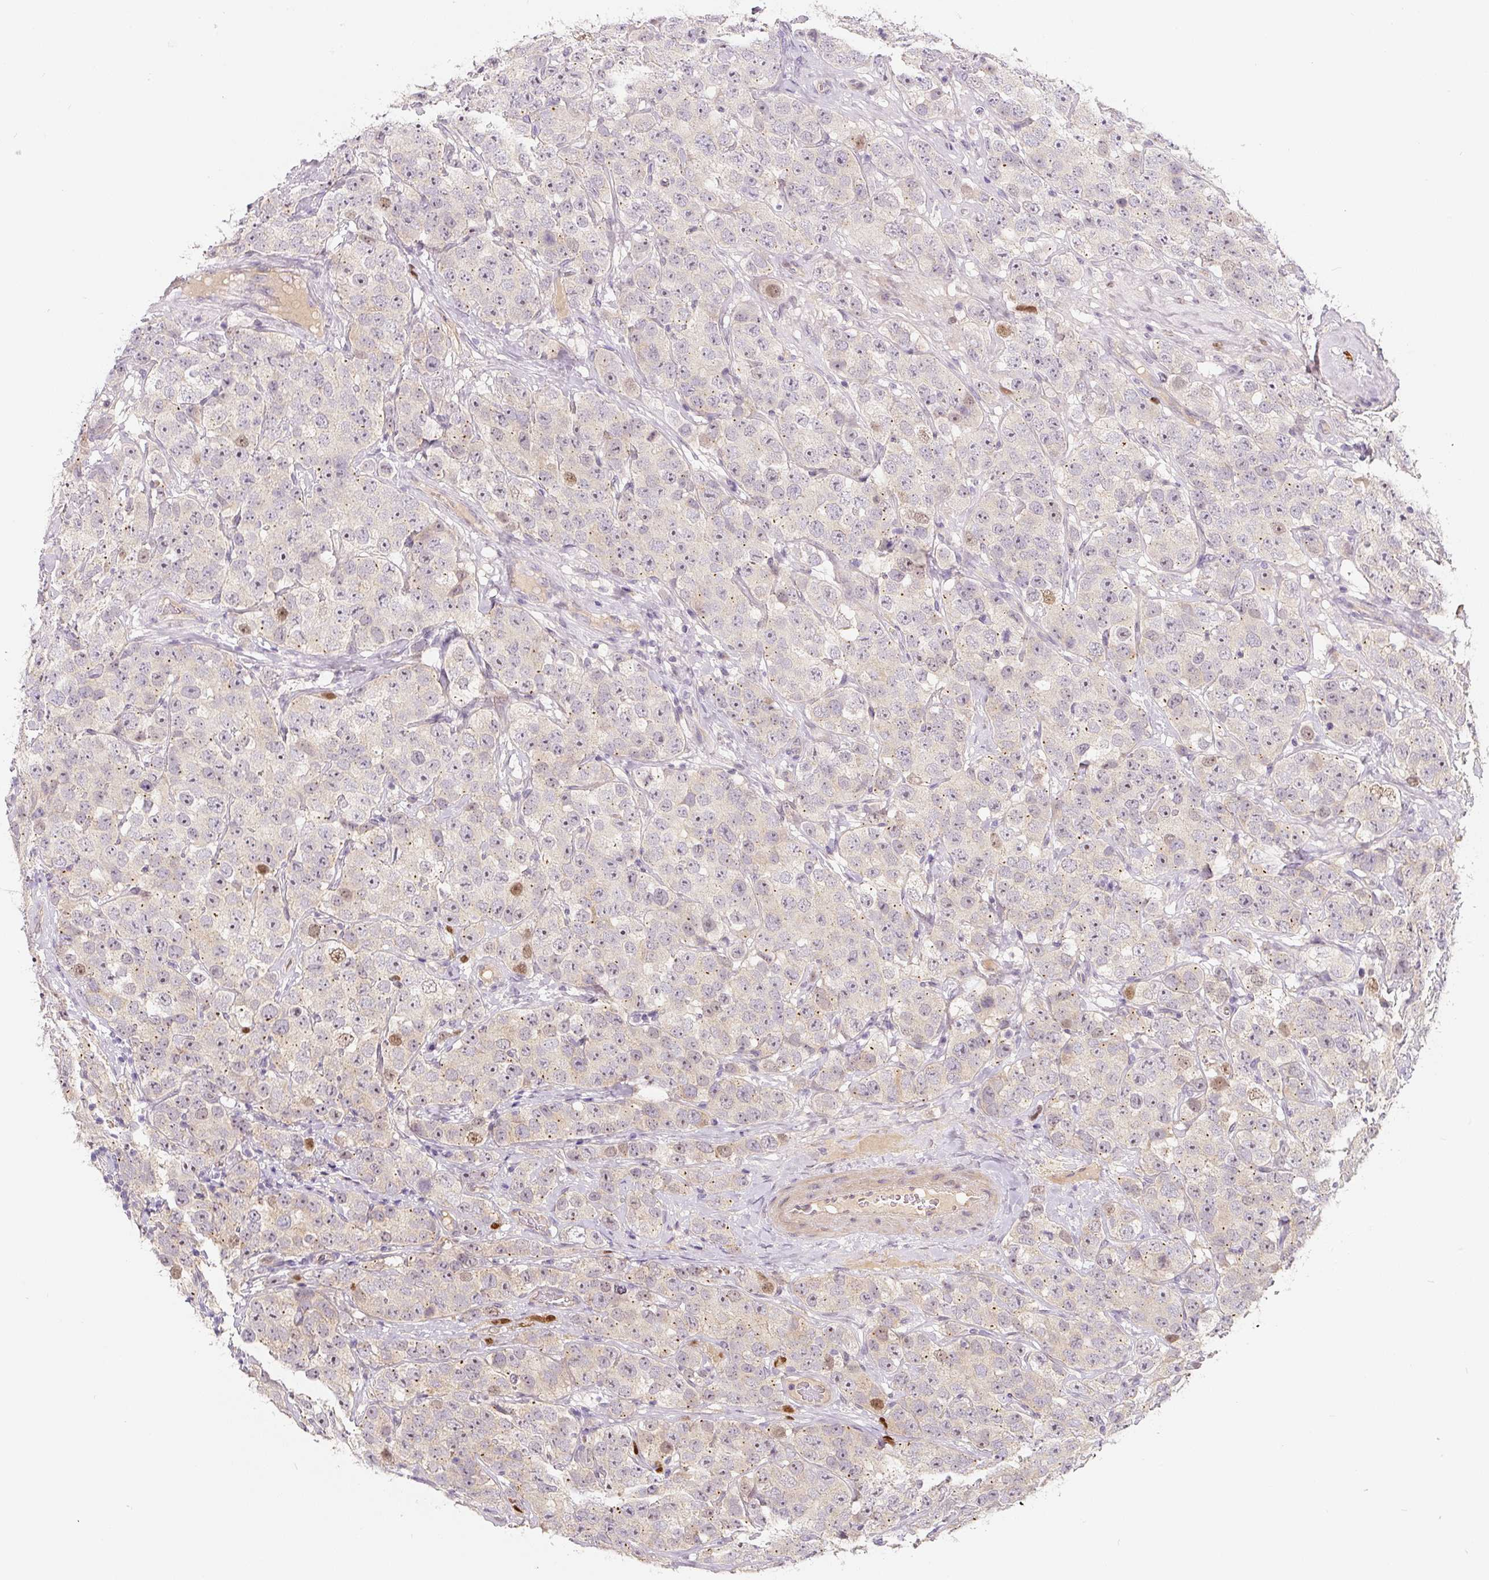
{"staining": {"intensity": "weak", "quantity": "25%-75%", "location": "nuclear"}, "tissue": "testis cancer", "cell_type": "Tumor cells", "image_type": "cancer", "snomed": [{"axis": "morphology", "description": "Seminoma, NOS"}, {"axis": "topography", "description": "Testis"}], "caption": "About 25%-75% of tumor cells in seminoma (testis) demonstrate weak nuclear protein staining as visualized by brown immunohistochemical staining.", "gene": "PWWP3B", "patient": {"sex": "male", "age": 28}}